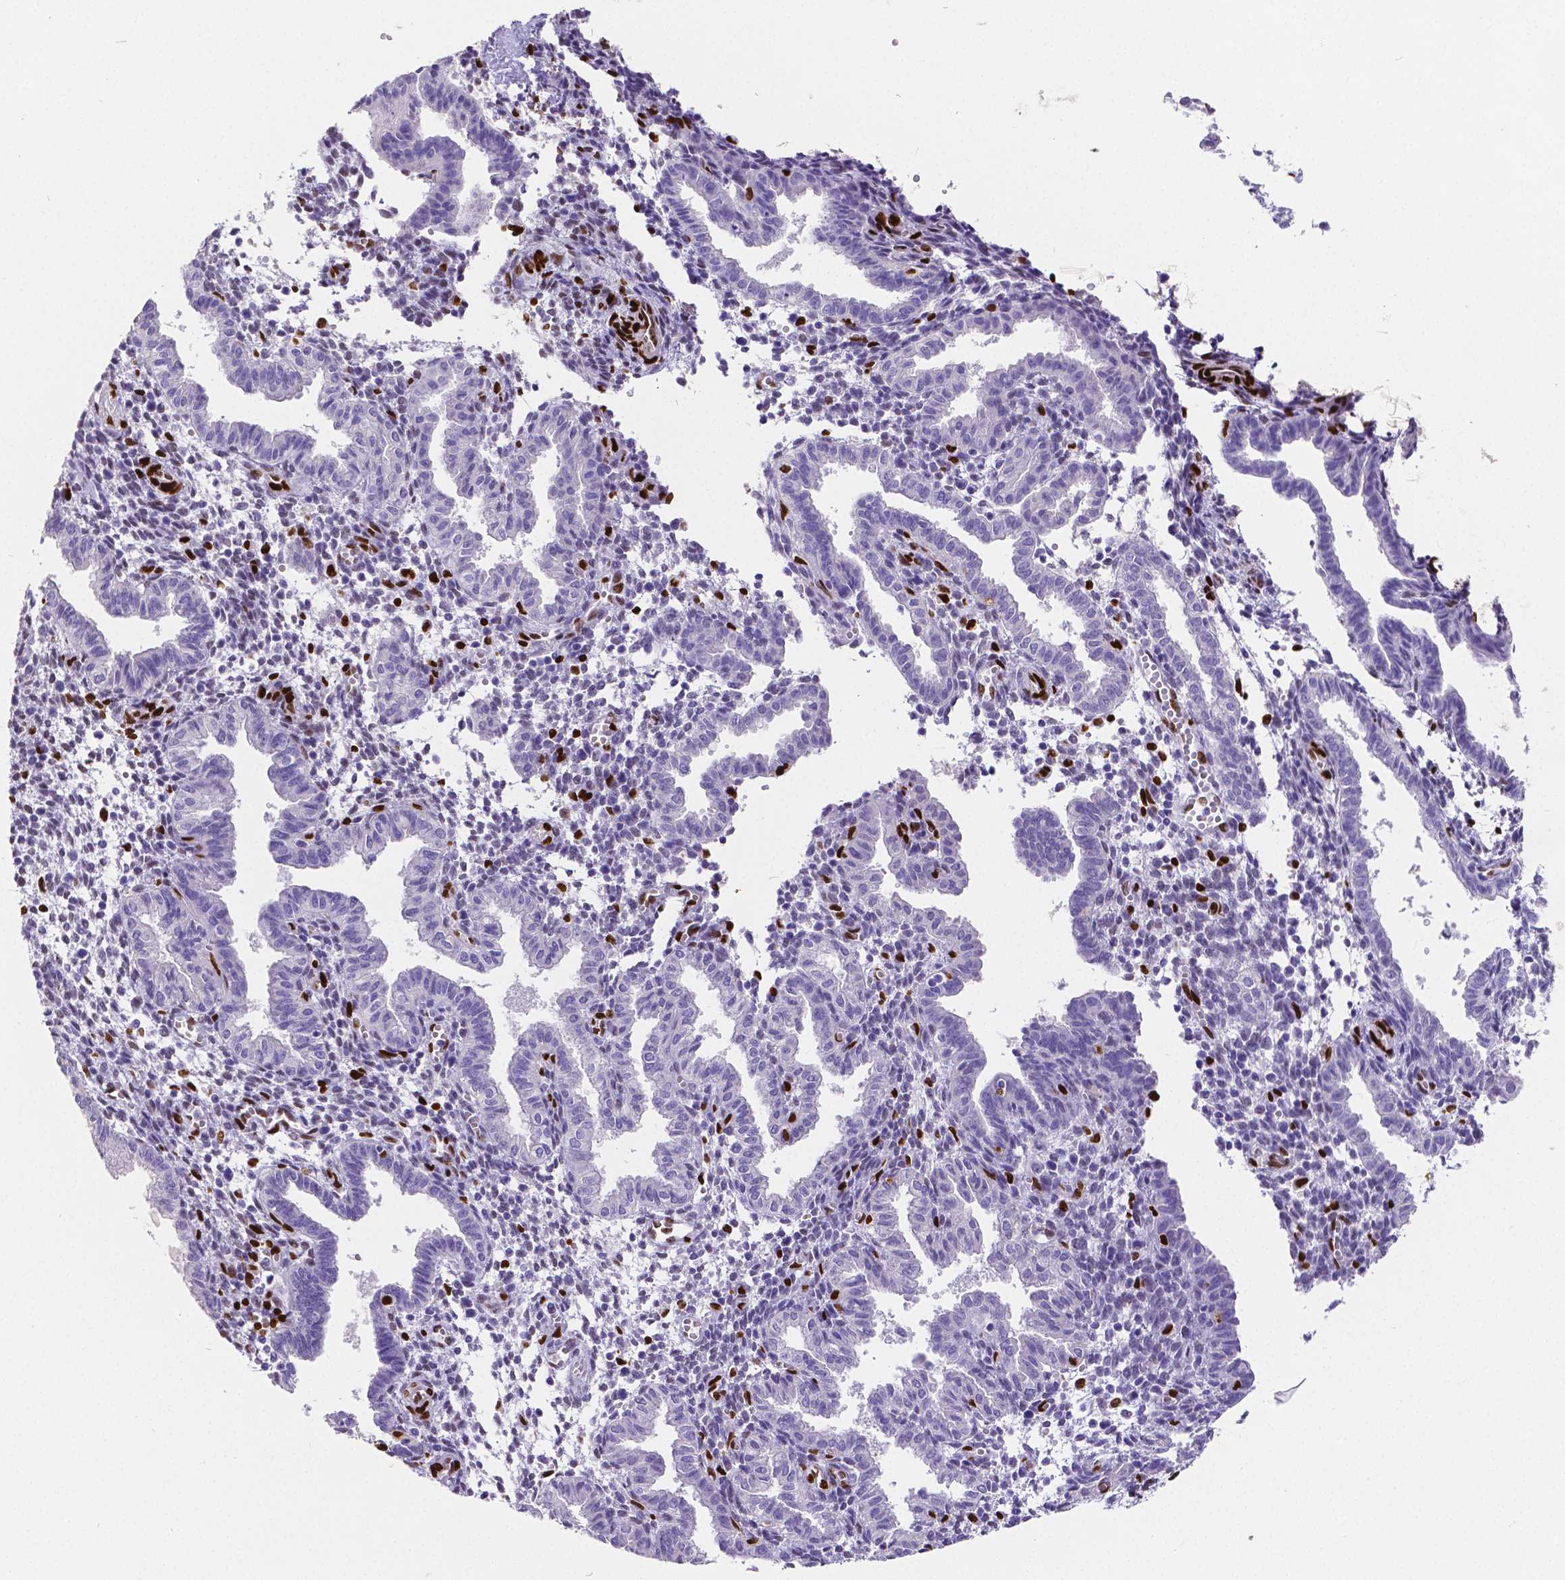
{"staining": {"intensity": "moderate", "quantity": "<25%", "location": "nuclear"}, "tissue": "endometrium", "cell_type": "Cells in endometrial stroma", "image_type": "normal", "snomed": [{"axis": "morphology", "description": "Normal tissue, NOS"}, {"axis": "topography", "description": "Endometrium"}], "caption": "About <25% of cells in endometrial stroma in benign endometrium exhibit moderate nuclear protein positivity as visualized by brown immunohistochemical staining.", "gene": "MEF2C", "patient": {"sex": "female", "age": 37}}